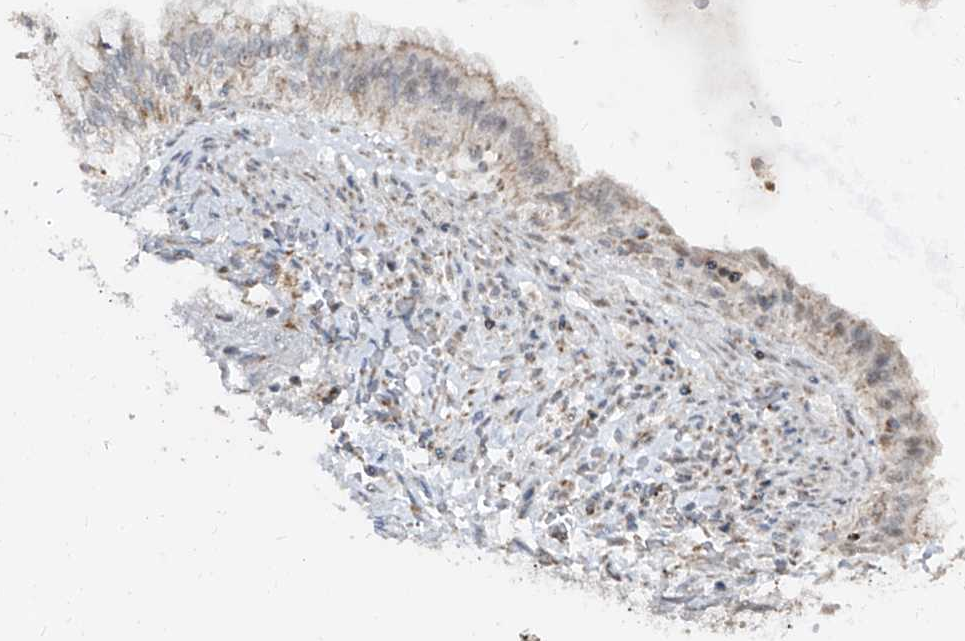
{"staining": {"intensity": "weak", "quantity": "25%-75%", "location": "cytoplasmic/membranous"}, "tissue": "lung cancer", "cell_type": "Tumor cells", "image_type": "cancer", "snomed": [{"axis": "morphology", "description": "Adenocarcinoma, NOS"}, {"axis": "topography", "description": "Lung"}], "caption": "Immunohistochemistry of human lung cancer (adenocarcinoma) shows low levels of weak cytoplasmic/membranous expression in approximately 25%-75% of tumor cells.", "gene": "NDUFB3", "patient": {"sex": "female", "age": 70}}